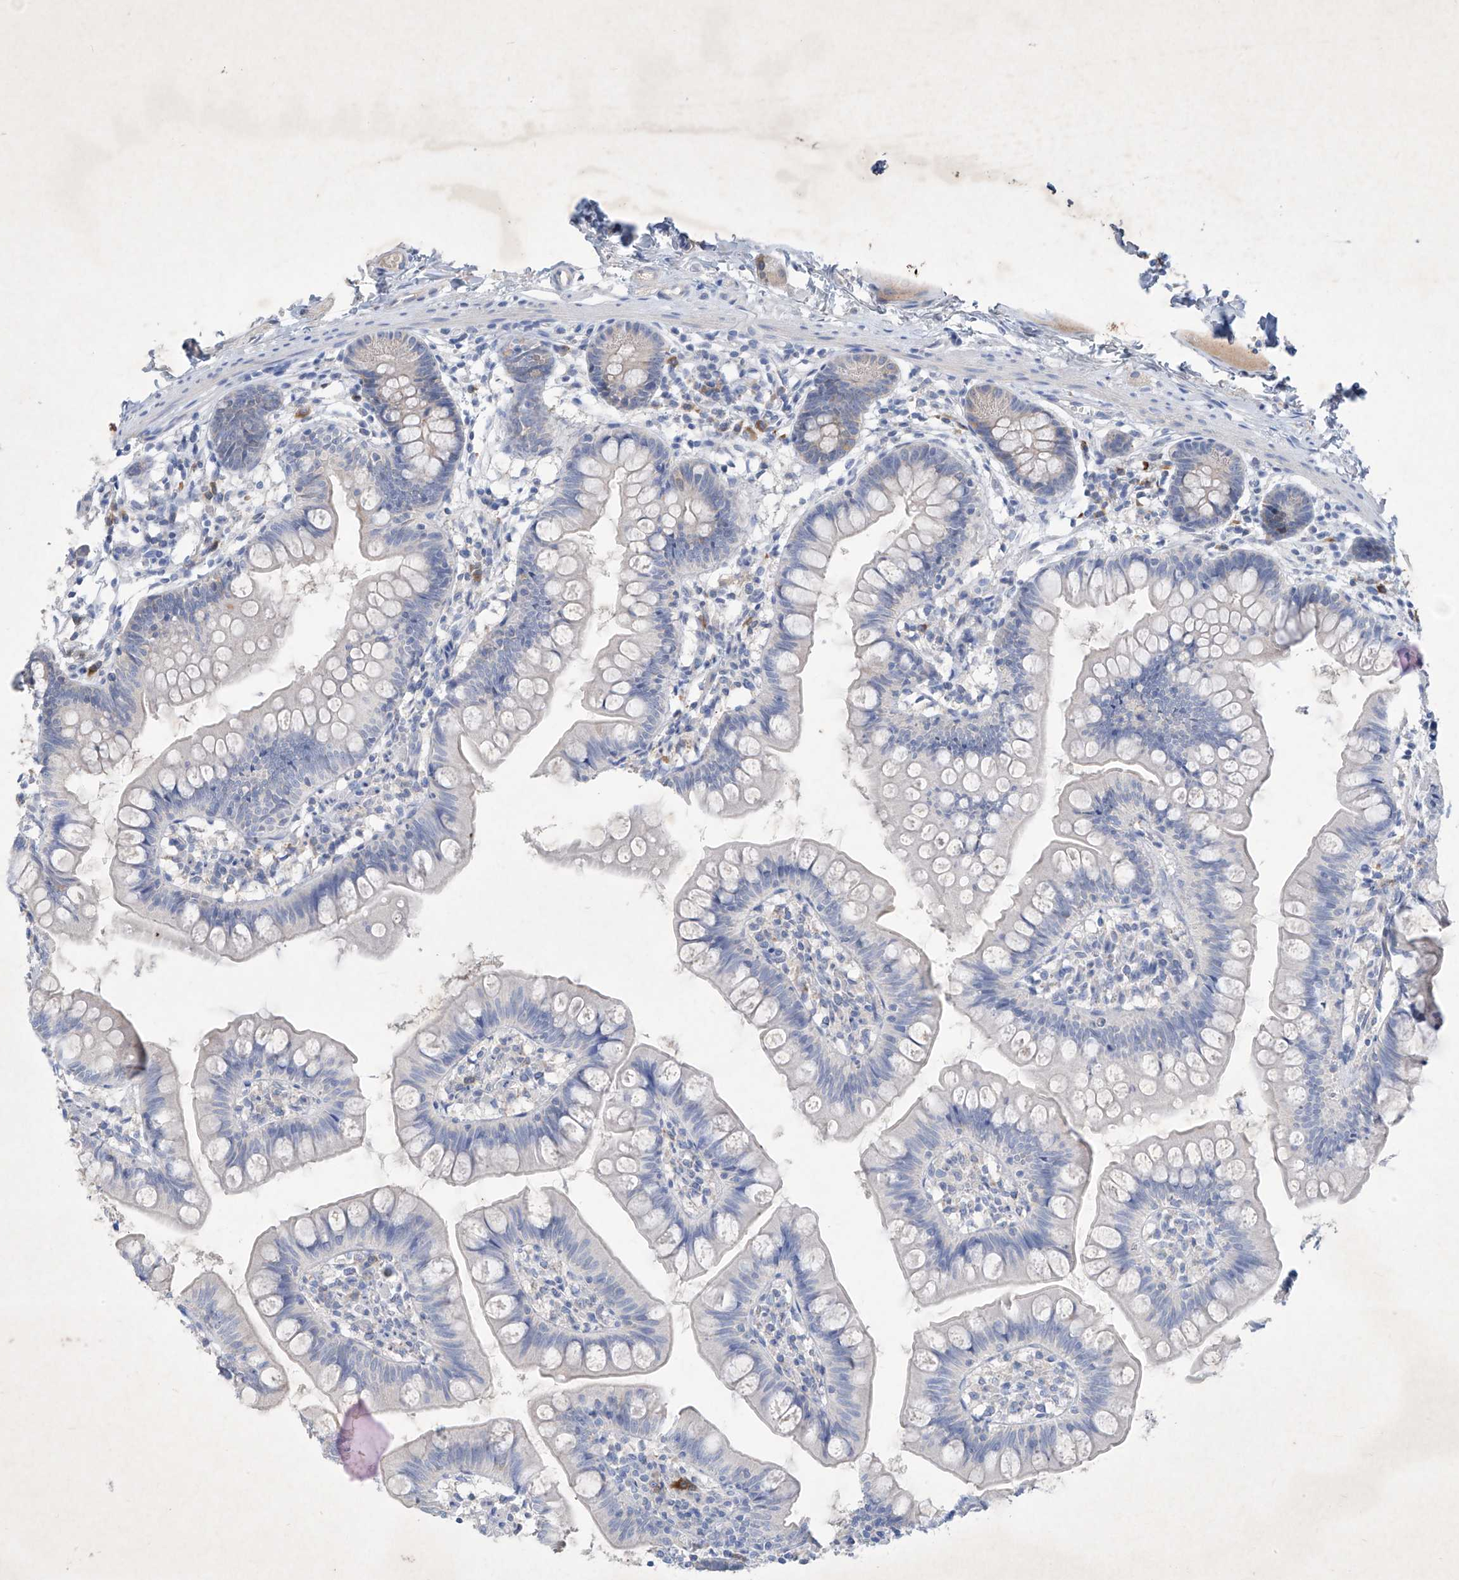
{"staining": {"intensity": "negative", "quantity": "none", "location": "none"}, "tissue": "small intestine", "cell_type": "Glandular cells", "image_type": "normal", "snomed": [{"axis": "morphology", "description": "Normal tissue, NOS"}, {"axis": "topography", "description": "Small intestine"}], "caption": "Glandular cells show no significant staining in benign small intestine.", "gene": "ASNS", "patient": {"sex": "male", "age": 7}}